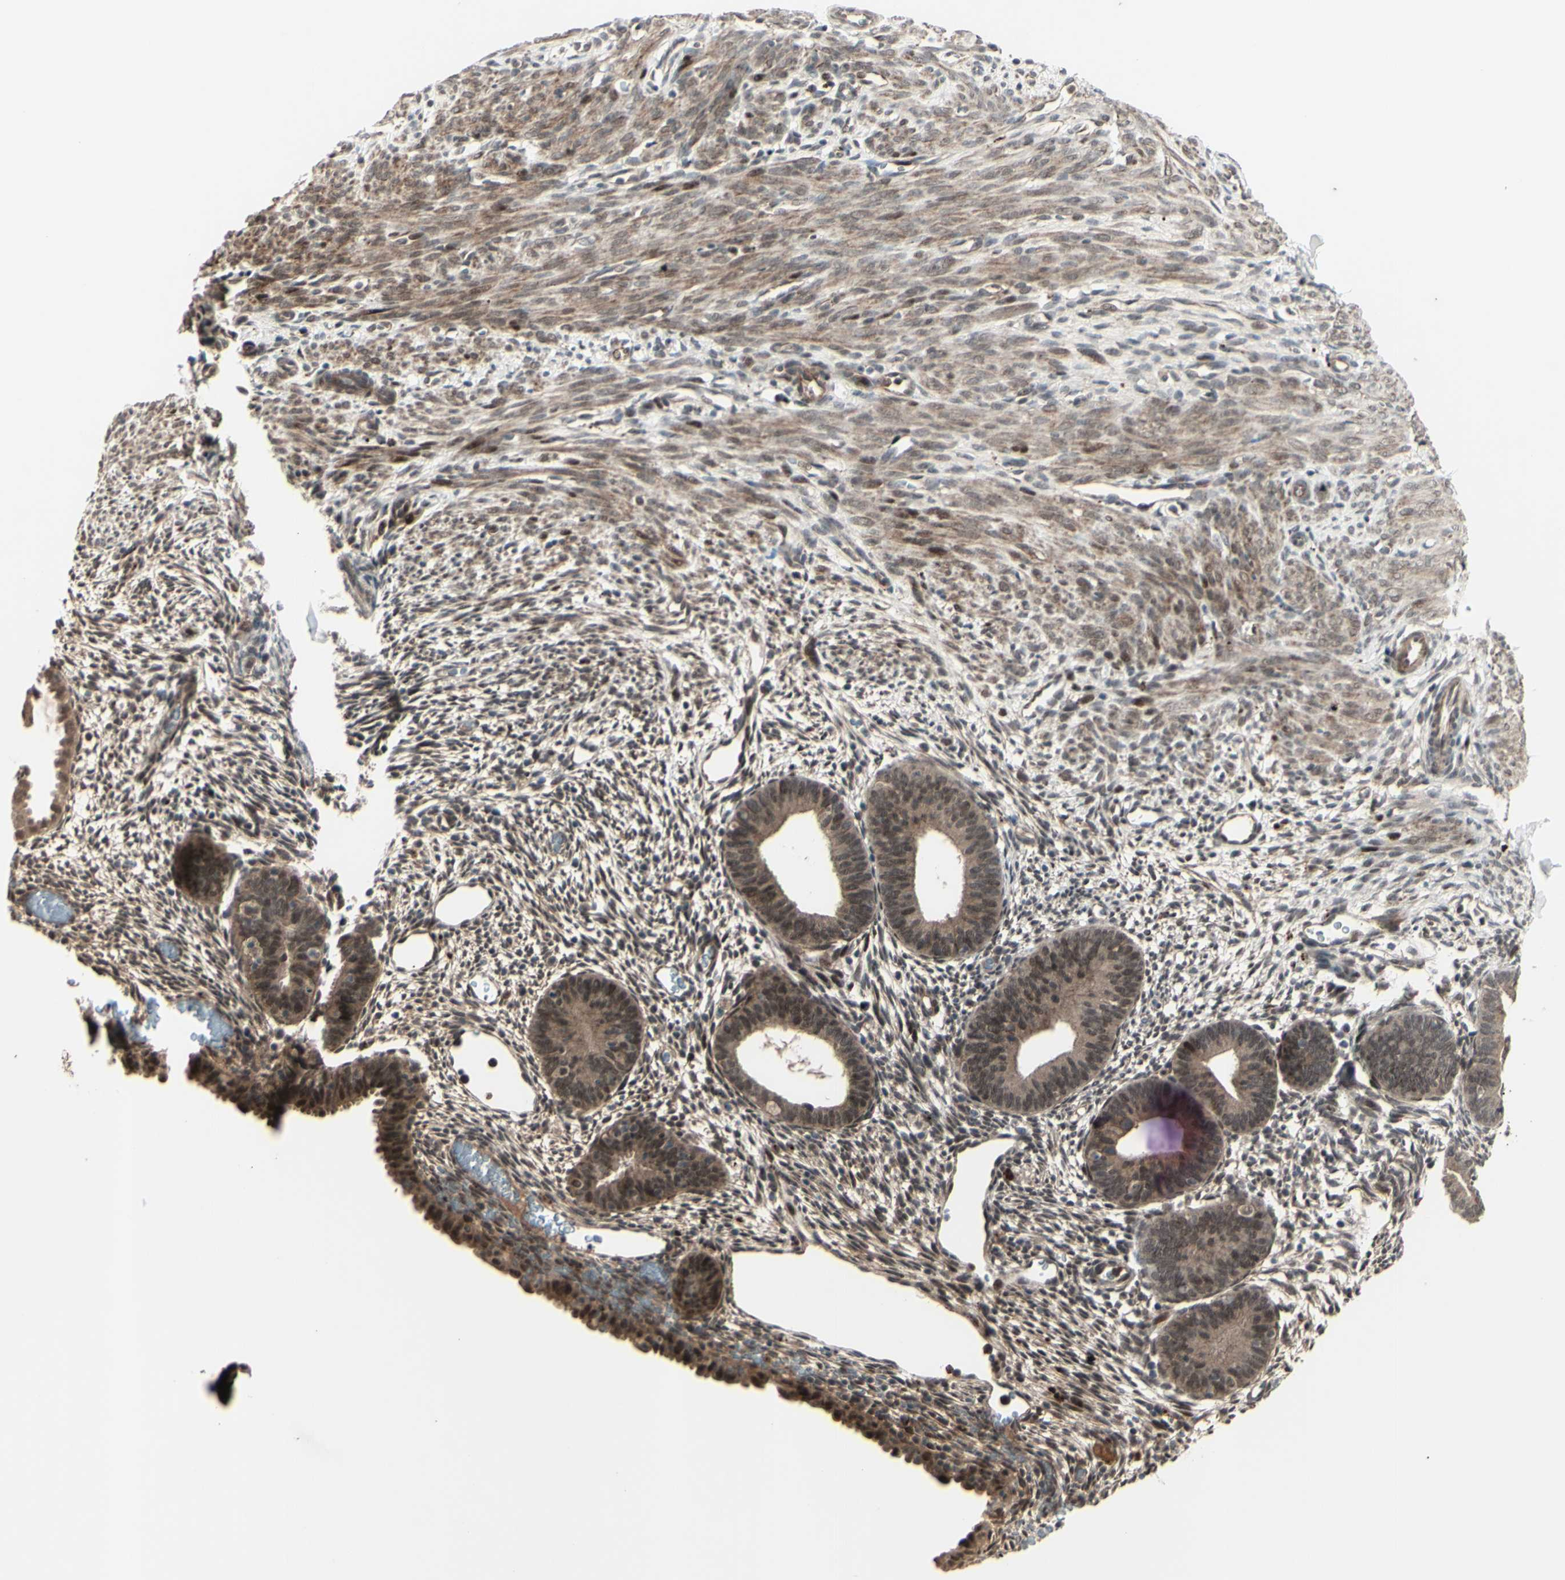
{"staining": {"intensity": "moderate", "quantity": "25%-75%", "location": "cytoplasmic/membranous,nuclear"}, "tissue": "endometrium", "cell_type": "Cells in endometrial stroma", "image_type": "normal", "snomed": [{"axis": "morphology", "description": "Normal tissue, NOS"}, {"axis": "morphology", "description": "Atrophy, NOS"}, {"axis": "topography", "description": "Uterus"}, {"axis": "topography", "description": "Endometrium"}], "caption": "High-power microscopy captured an immunohistochemistry (IHC) histopathology image of benign endometrium, revealing moderate cytoplasmic/membranous,nuclear staining in approximately 25%-75% of cells in endometrial stroma. (DAB = brown stain, brightfield microscopy at high magnification).", "gene": "MLF2", "patient": {"sex": "female", "age": 68}}